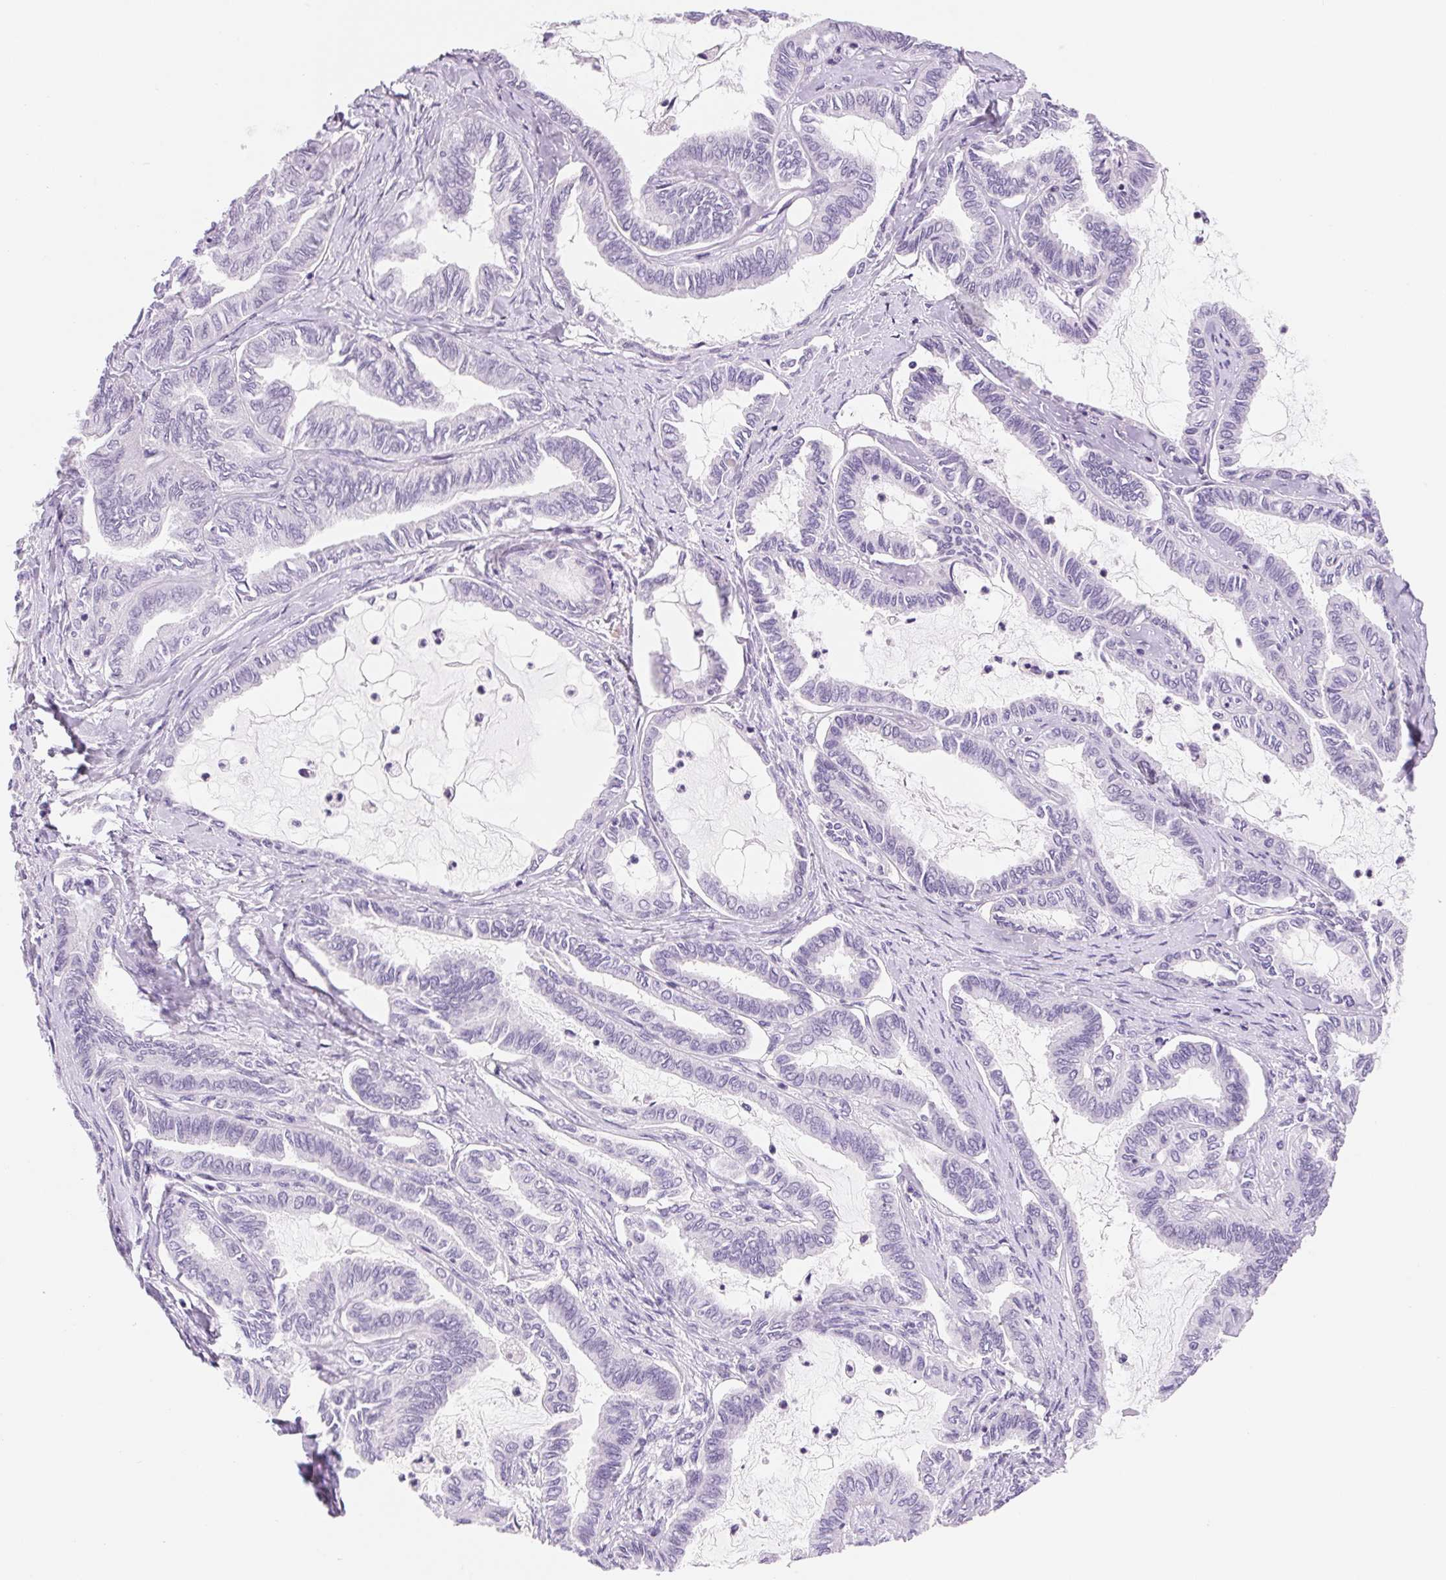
{"staining": {"intensity": "negative", "quantity": "none", "location": "none"}, "tissue": "ovarian cancer", "cell_type": "Tumor cells", "image_type": "cancer", "snomed": [{"axis": "morphology", "description": "Carcinoma, endometroid"}, {"axis": "topography", "description": "Ovary"}], "caption": "An IHC image of ovarian cancer (endometroid carcinoma) is shown. There is no staining in tumor cells of ovarian cancer (endometroid carcinoma). (Immunohistochemistry (ihc), brightfield microscopy, high magnification).", "gene": "ASGR2", "patient": {"sex": "female", "age": 70}}